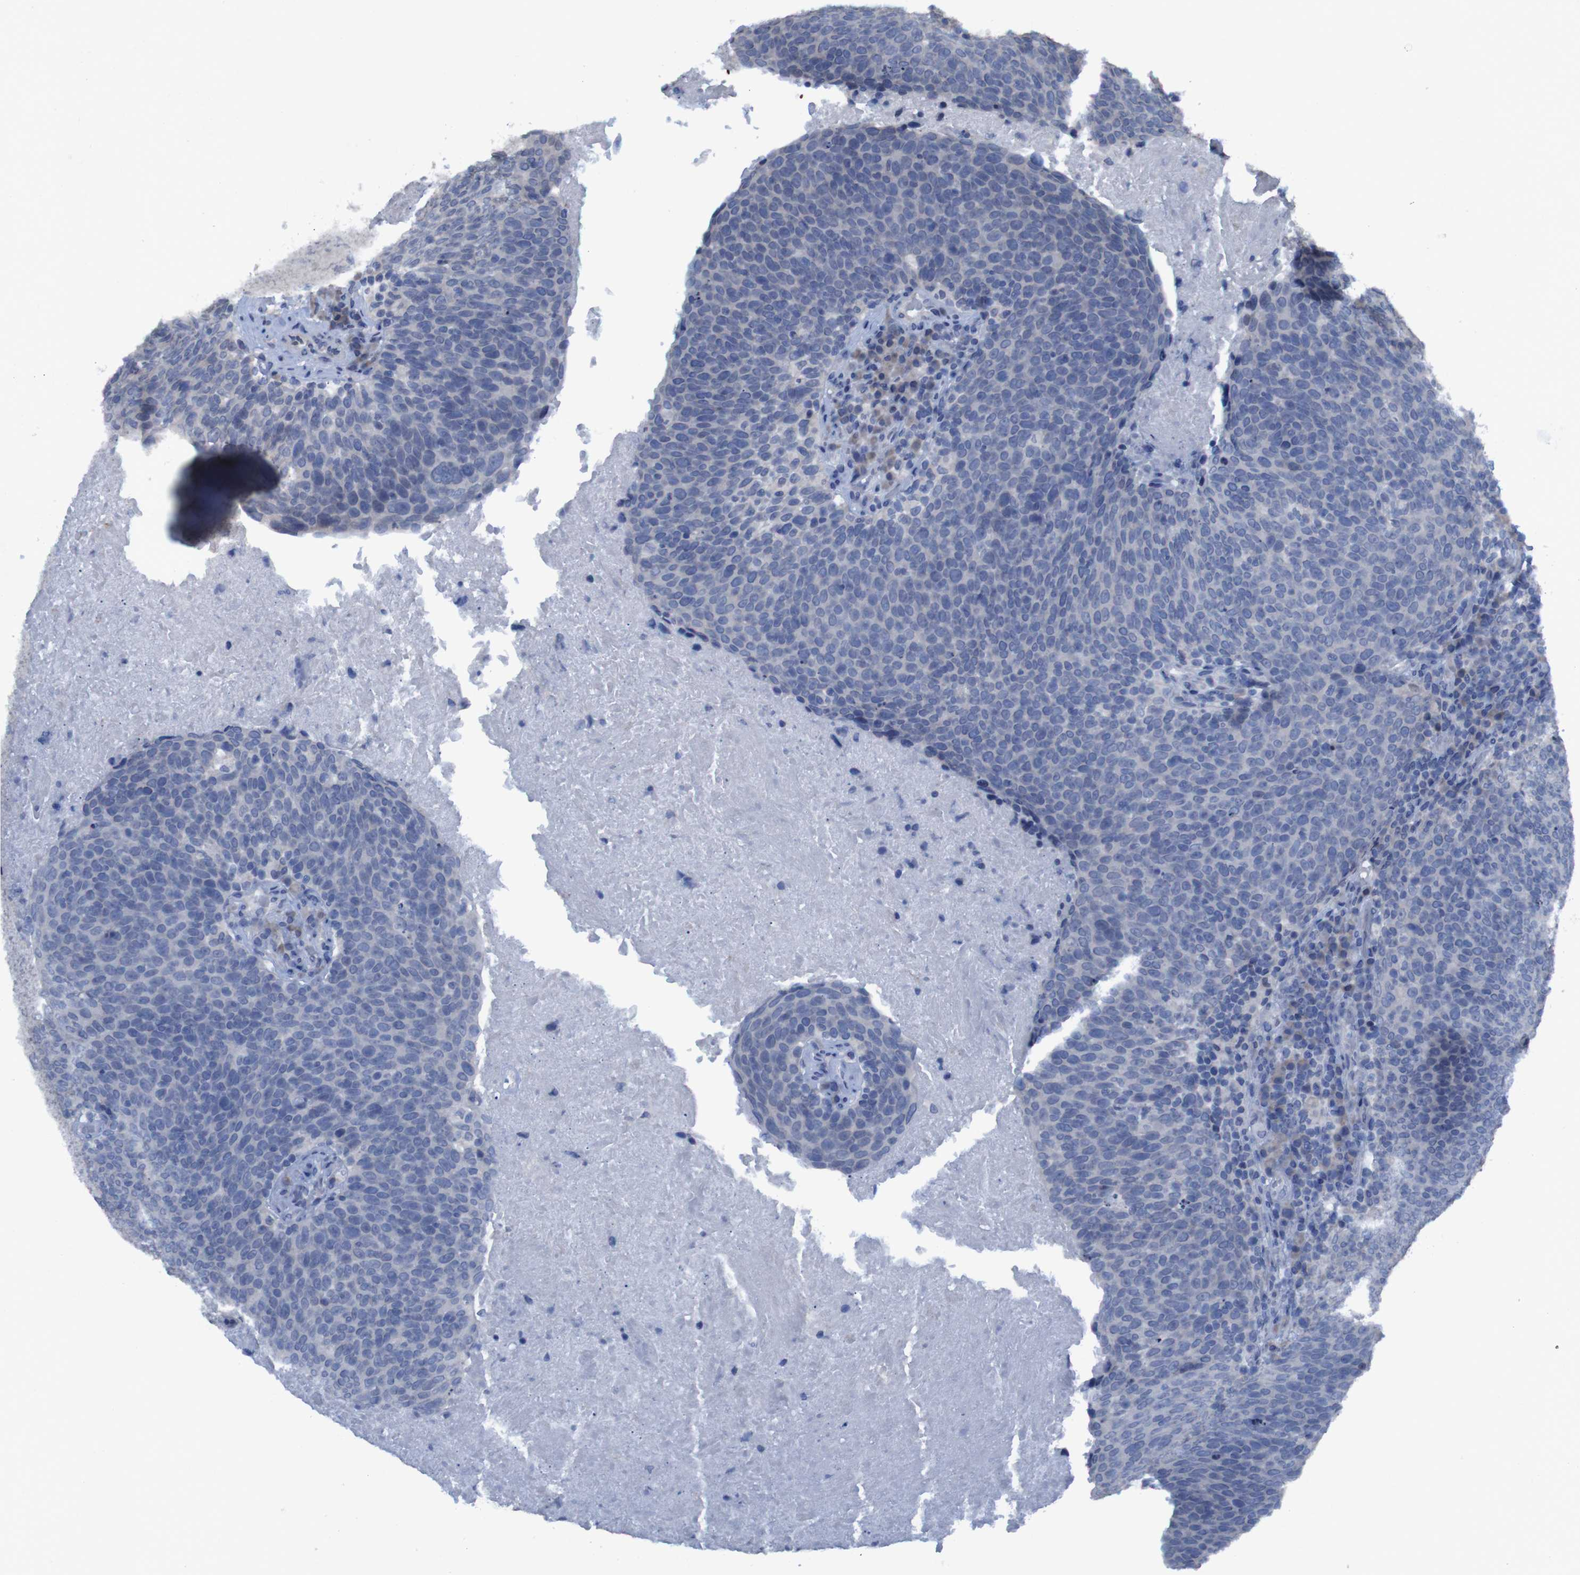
{"staining": {"intensity": "negative", "quantity": "none", "location": "none"}, "tissue": "head and neck cancer", "cell_type": "Tumor cells", "image_type": "cancer", "snomed": [{"axis": "morphology", "description": "Squamous cell carcinoma, NOS"}, {"axis": "morphology", "description": "Squamous cell carcinoma, metastatic, NOS"}, {"axis": "topography", "description": "Lymph node"}, {"axis": "topography", "description": "Head-Neck"}], "caption": "Tumor cells are negative for protein expression in human squamous cell carcinoma (head and neck).", "gene": "CLDN18", "patient": {"sex": "male", "age": 62}}